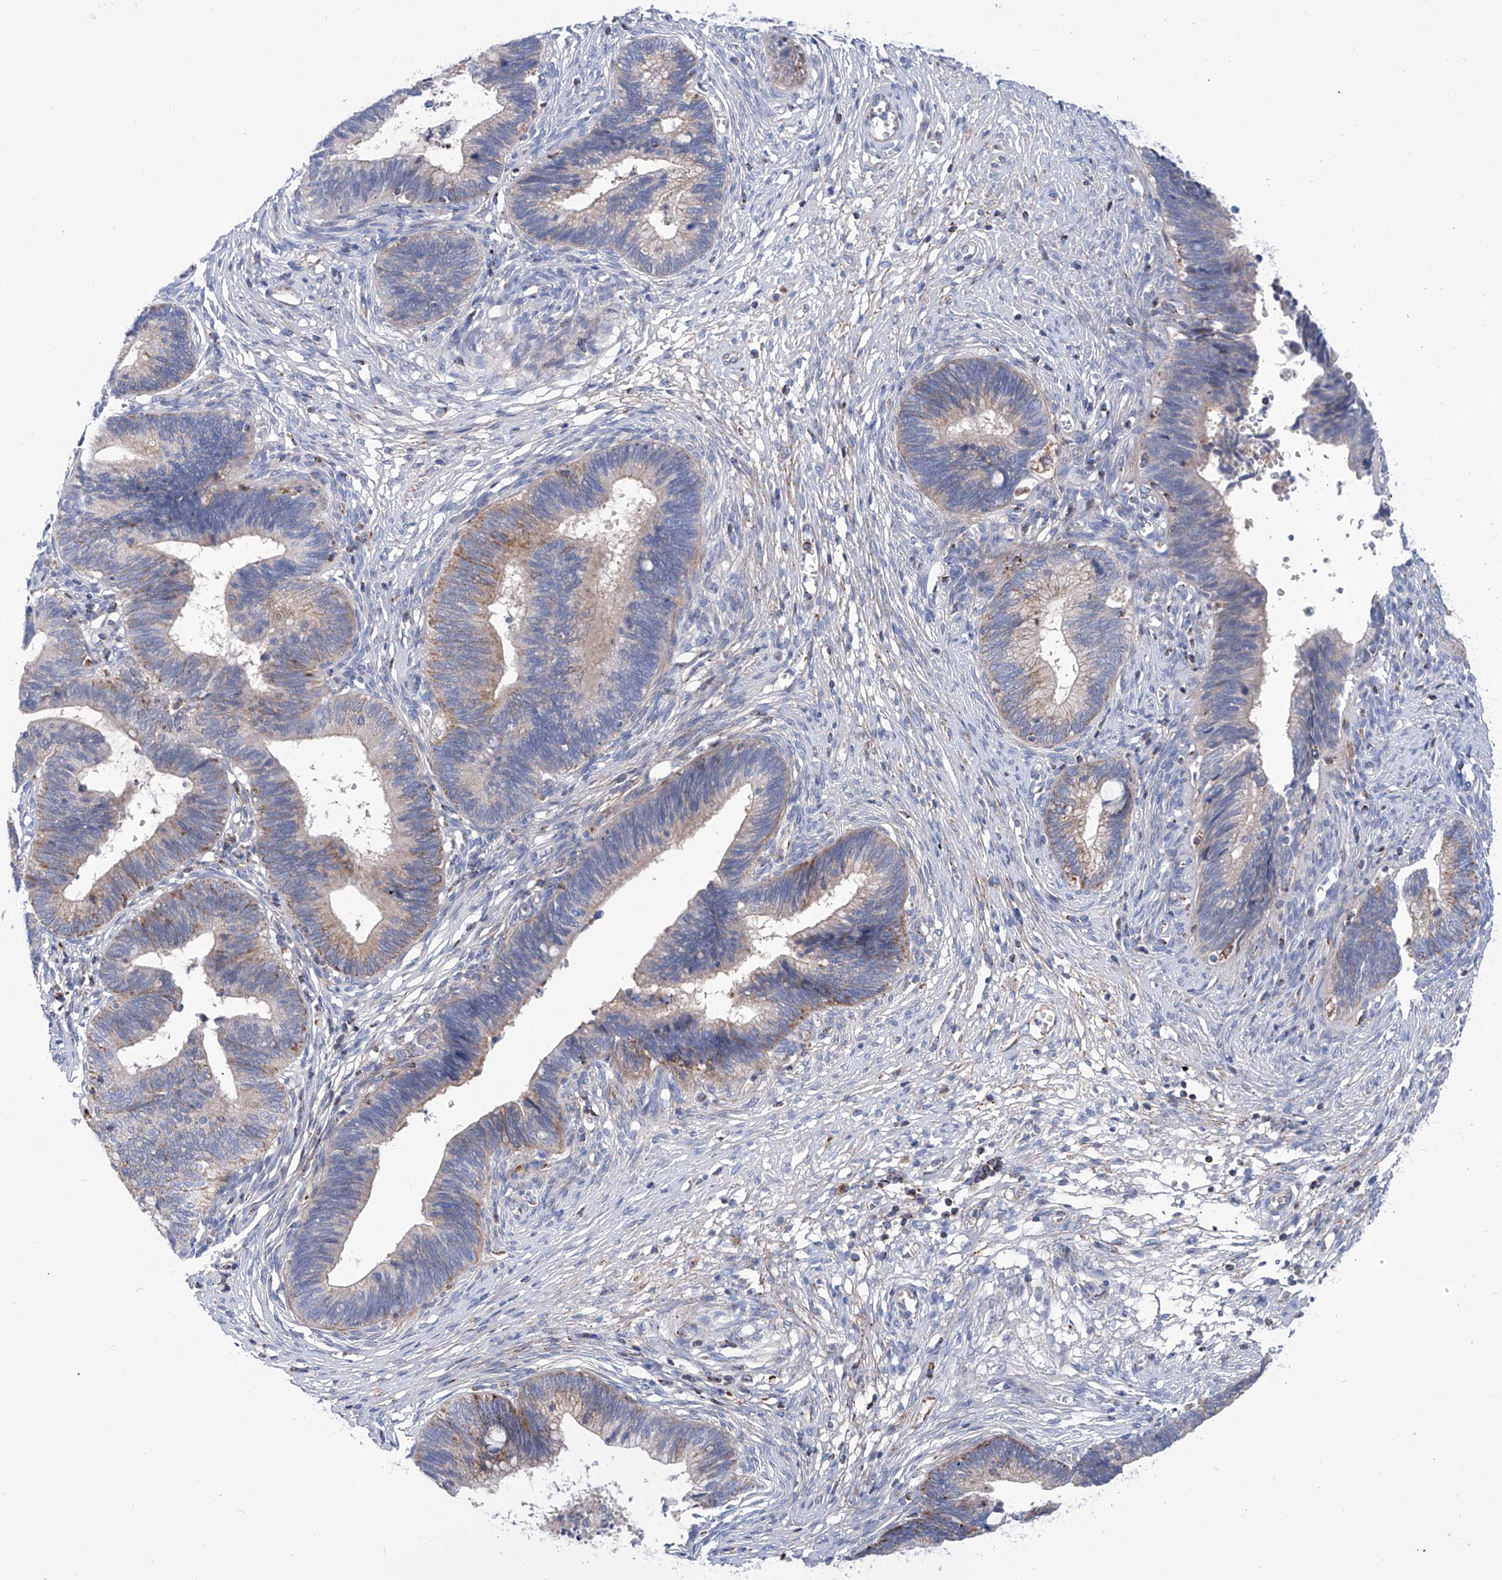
{"staining": {"intensity": "moderate", "quantity": "<25%", "location": "cytoplasmic/membranous"}, "tissue": "cervical cancer", "cell_type": "Tumor cells", "image_type": "cancer", "snomed": [{"axis": "morphology", "description": "Adenocarcinoma, NOS"}, {"axis": "topography", "description": "Cervix"}], "caption": "High-power microscopy captured an immunohistochemistry (IHC) histopathology image of cervical adenocarcinoma, revealing moderate cytoplasmic/membranous expression in about <25% of tumor cells.", "gene": "SRBD1", "patient": {"sex": "female", "age": 44}}